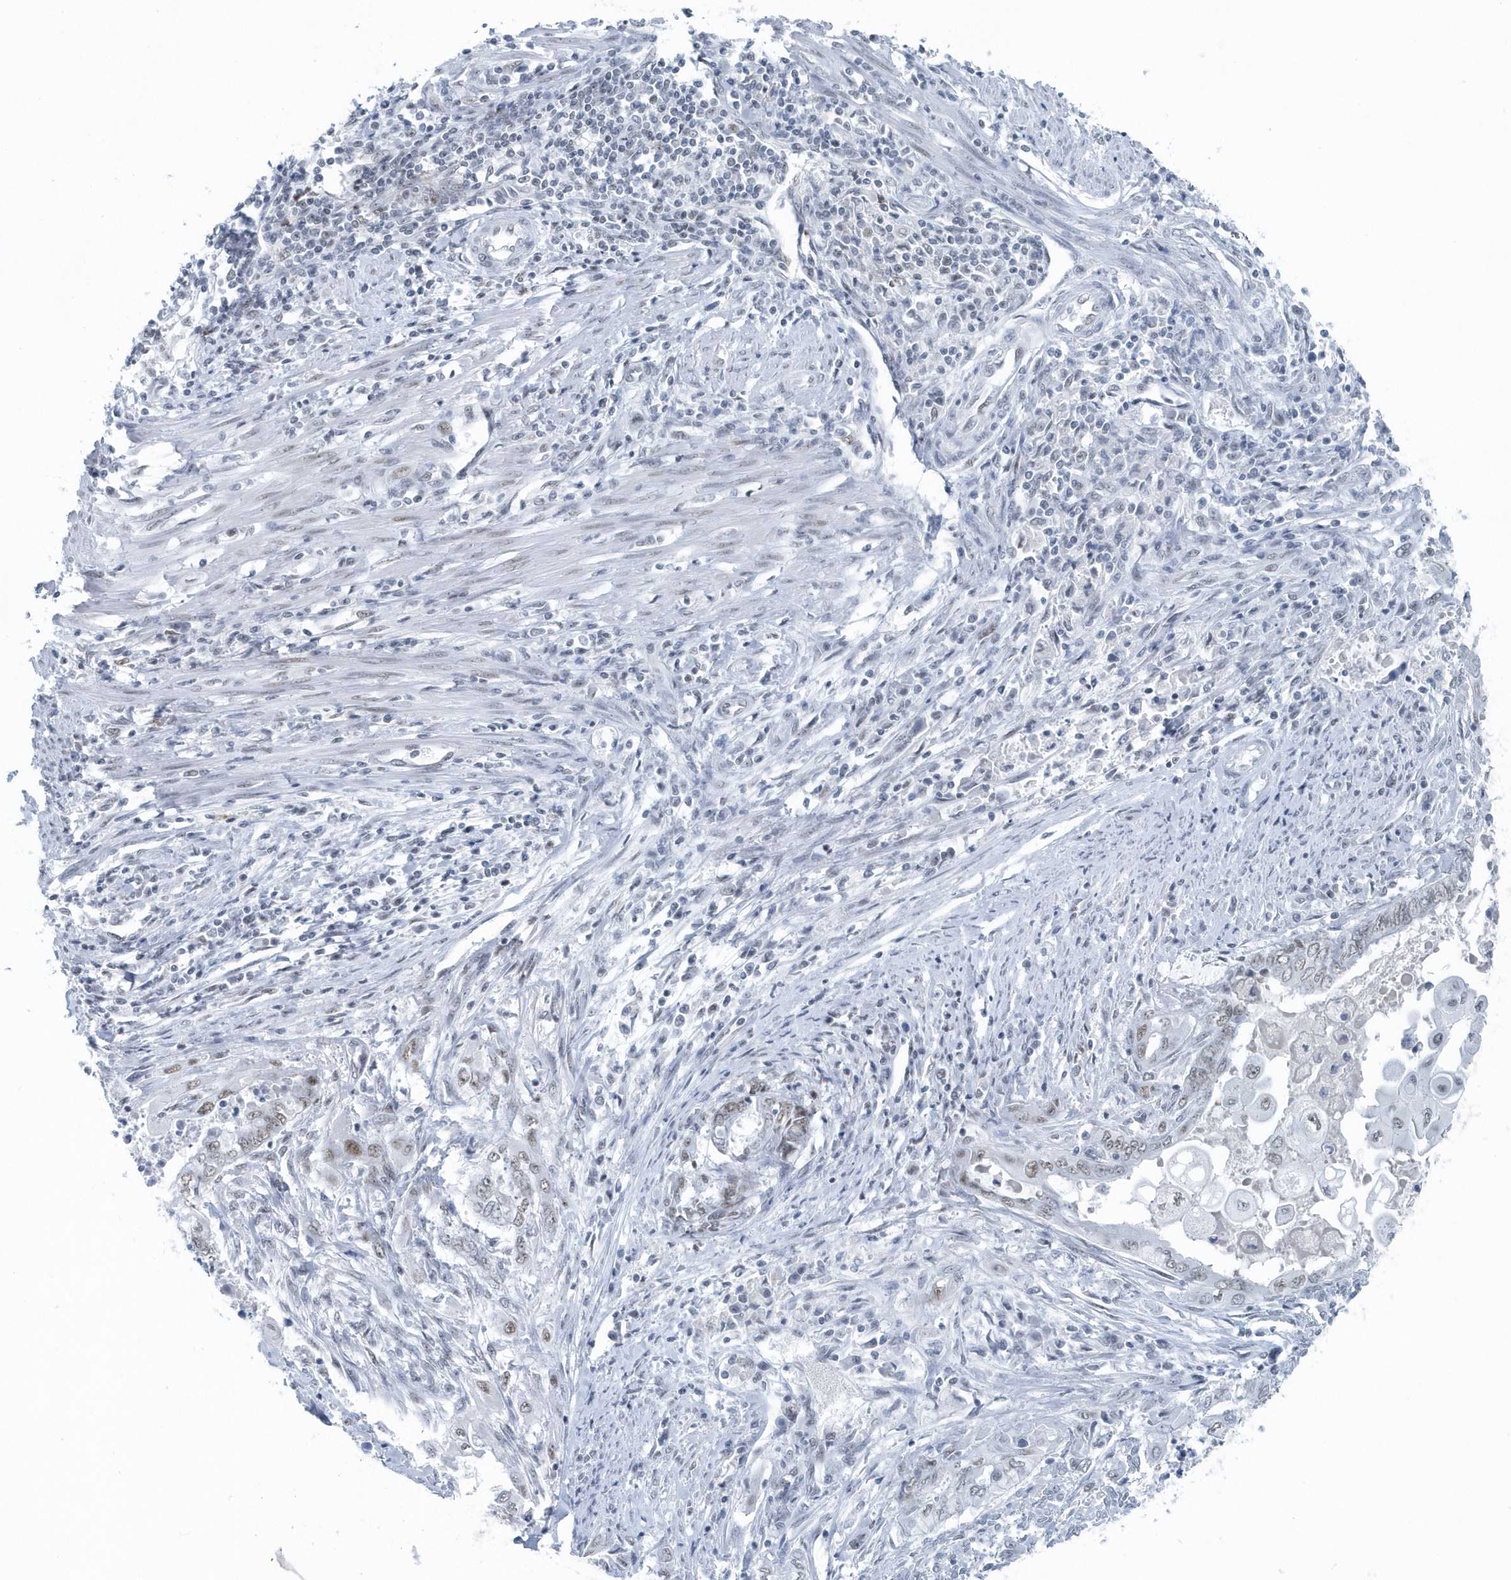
{"staining": {"intensity": "moderate", "quantity": "<25%", "location": "nuclear"}, "tissue": "endometrial cancer", "cell_type": "Tumor cells", "image_type": "cancer", "snomed": [{"axis": "morphology", "description": "Adenocarcinoma, NOS"}, {"axis": "topography", "description": "Uterus"}, {"axis": "topography", "description": "Endometrium"}], "caption": "High-magnification brightfield microscopy of endometrial cancer (adenocarcinoma) stained with DAB (brown) and counterstained with hematoxylin (blue). tumor cells exhibit moderate nuclear staining is seen in approximately<25% of cells. (DAB = brown stain, brightfield microscopy at high magnification).", "gene": "FIP1L1", "patient": {"sex": "female", "age": 70}}